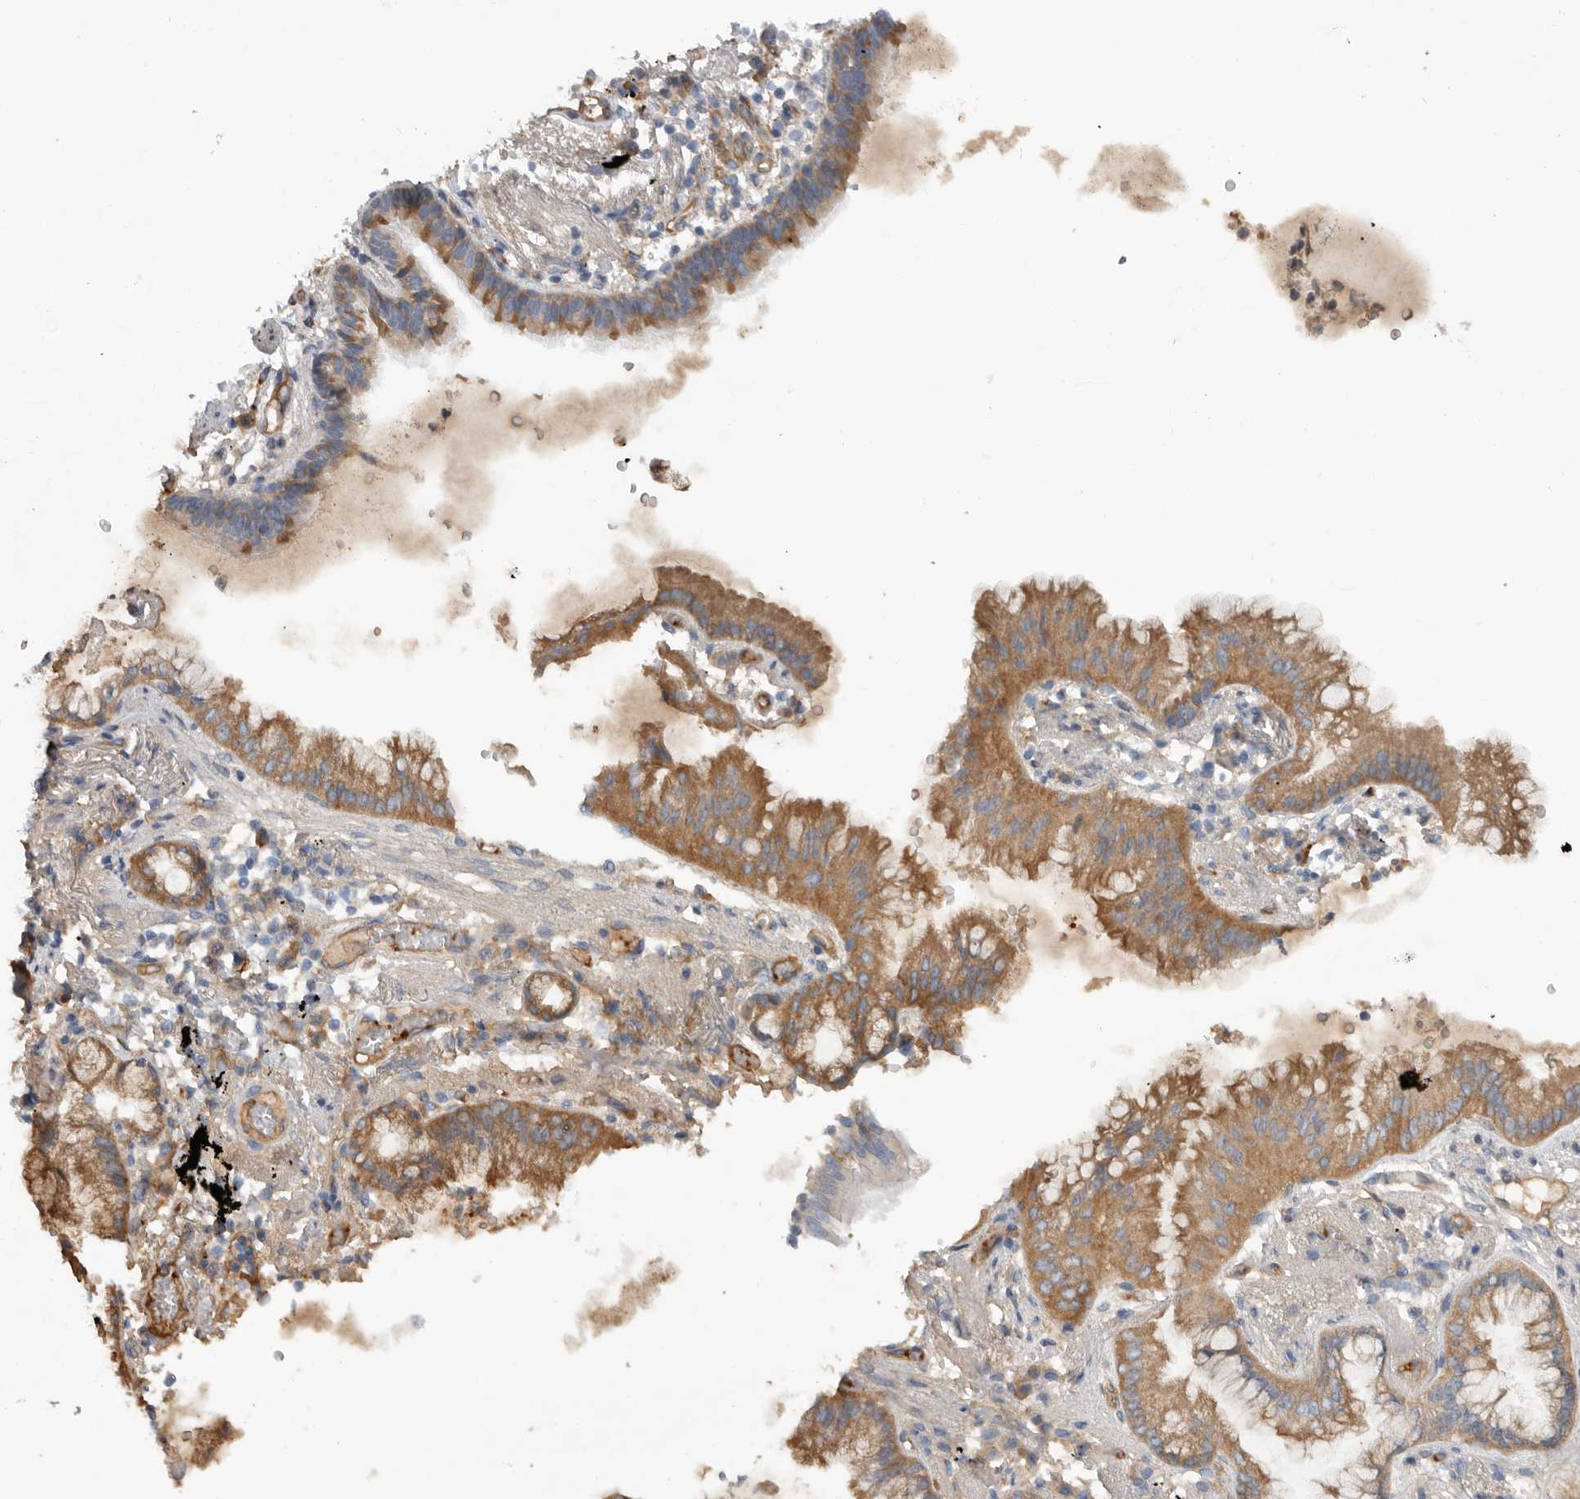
{"staining": {"intensity": "moderate", "quantity": ">75%", "location": "cytoplasmic/membranous"}, "tissue": "lung cancer", "cell_type": "Tumor cells", "image_type": "cancer", "snomed": [{"axis": "morphology", "description": "Adenocarcinoma, NOS"}, {"axis": "topography", "description": "Lung"}], "caption": "Immunohistochemical staining of human lung cancer reveals medium levels of moderate cytoplasmic/membranous staining in approximately >75% of tumor cells.", "gene": "CDC42BPB", "patient": {"sex": "female", "age": 70}}